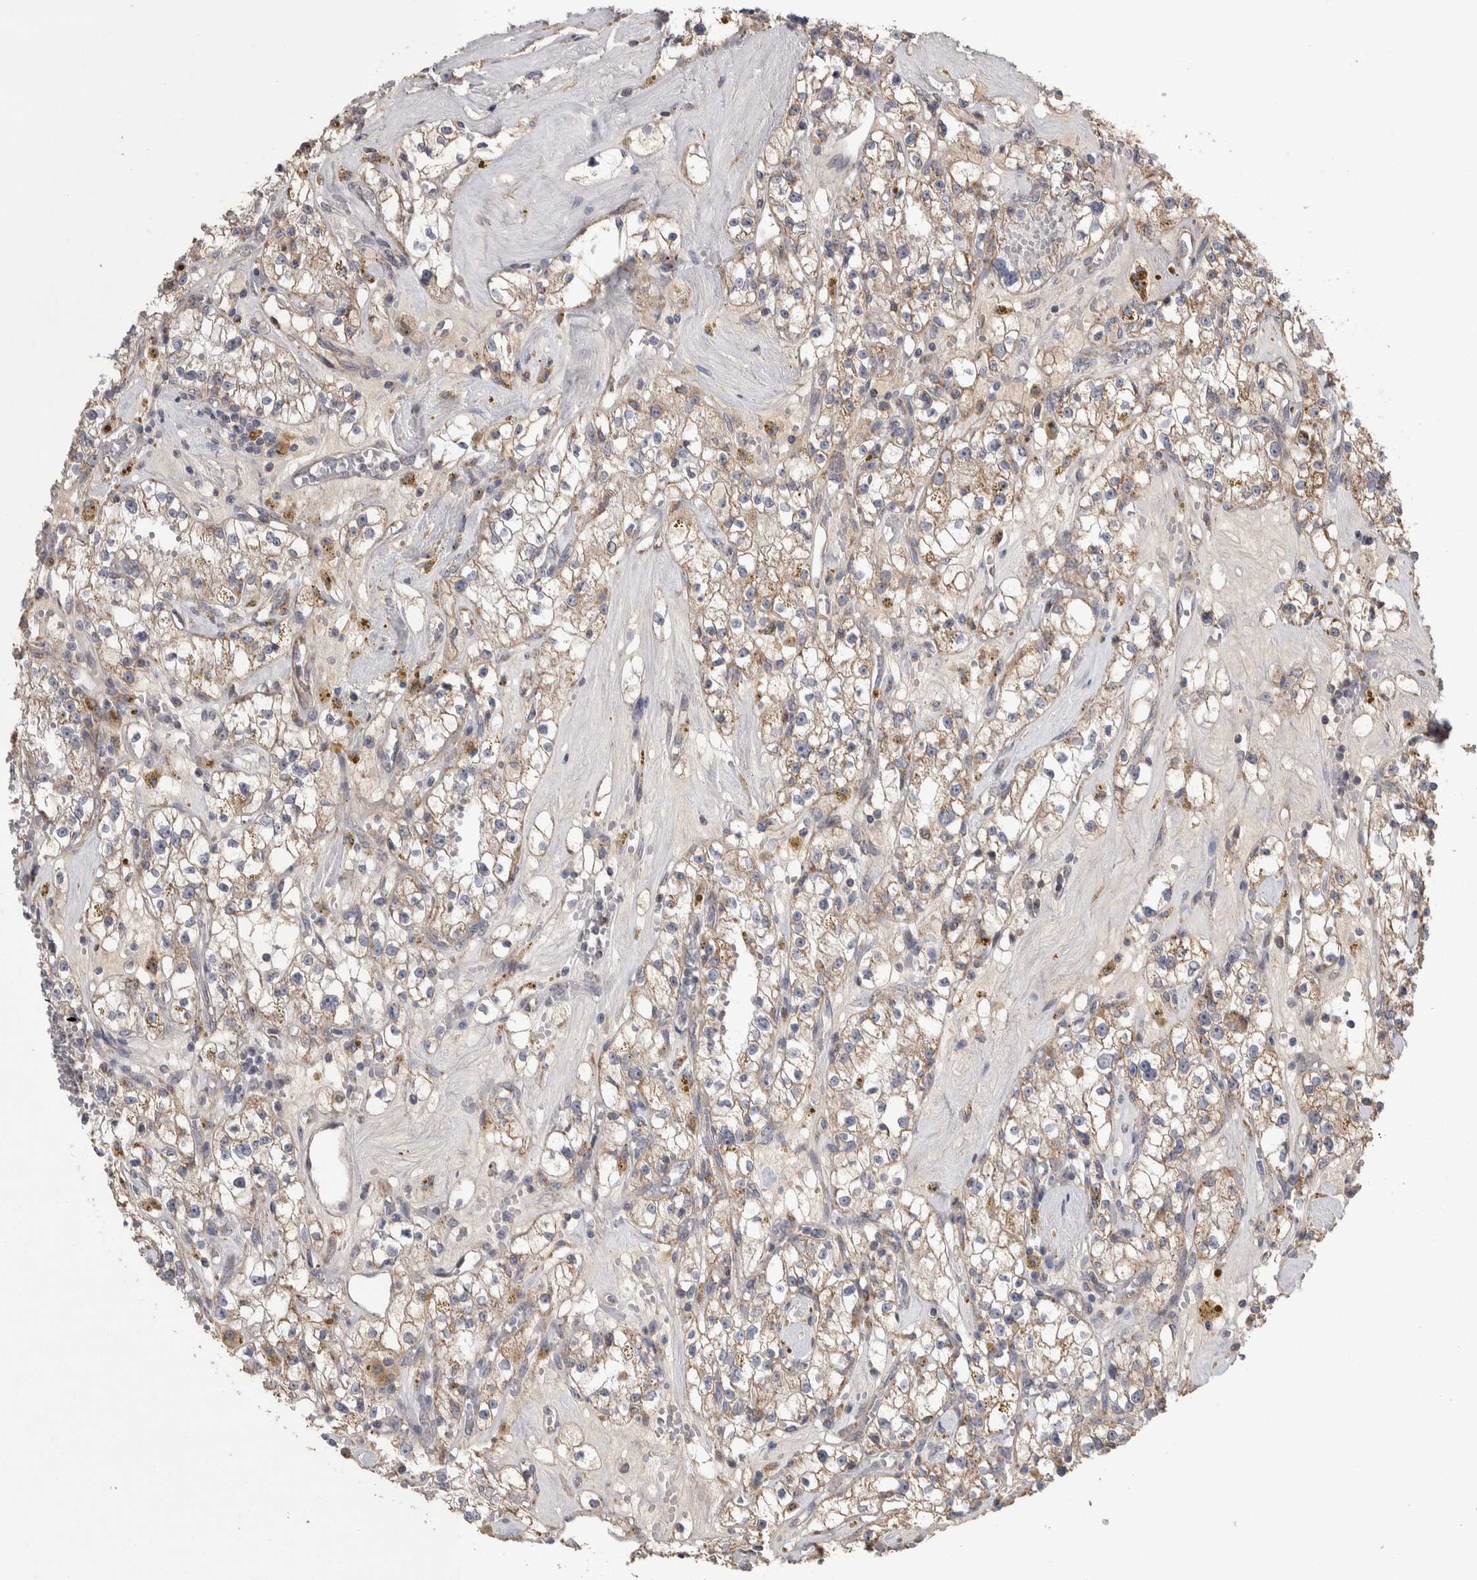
{"staining": {"intensity": "weak", "quantity": ">75%", "location": "cytoplasmic/membranous"}, "tissue": "renal cancer", "cell_type": "Tumor cells", "image_type": "cancer", "snomed": [{"axis": "morphology", "description": "Adenocarcinoma, NOS"}, {"axis": "topography", "description": "Kidney"}], "caption": "Renal adenocarcinoma was stained to show a protein in brown. There is low levels of weak cytoplasmic/membranous staining in approximately >75% of tumor cells. (Stains: DAB (3,3'-diaminobenzidine) in brown, nuclei in blue, Microscopy: brightfield microscopy at high magnification).", "gene": "SCO1", "patient": {"sex": "male", "age": 56}}